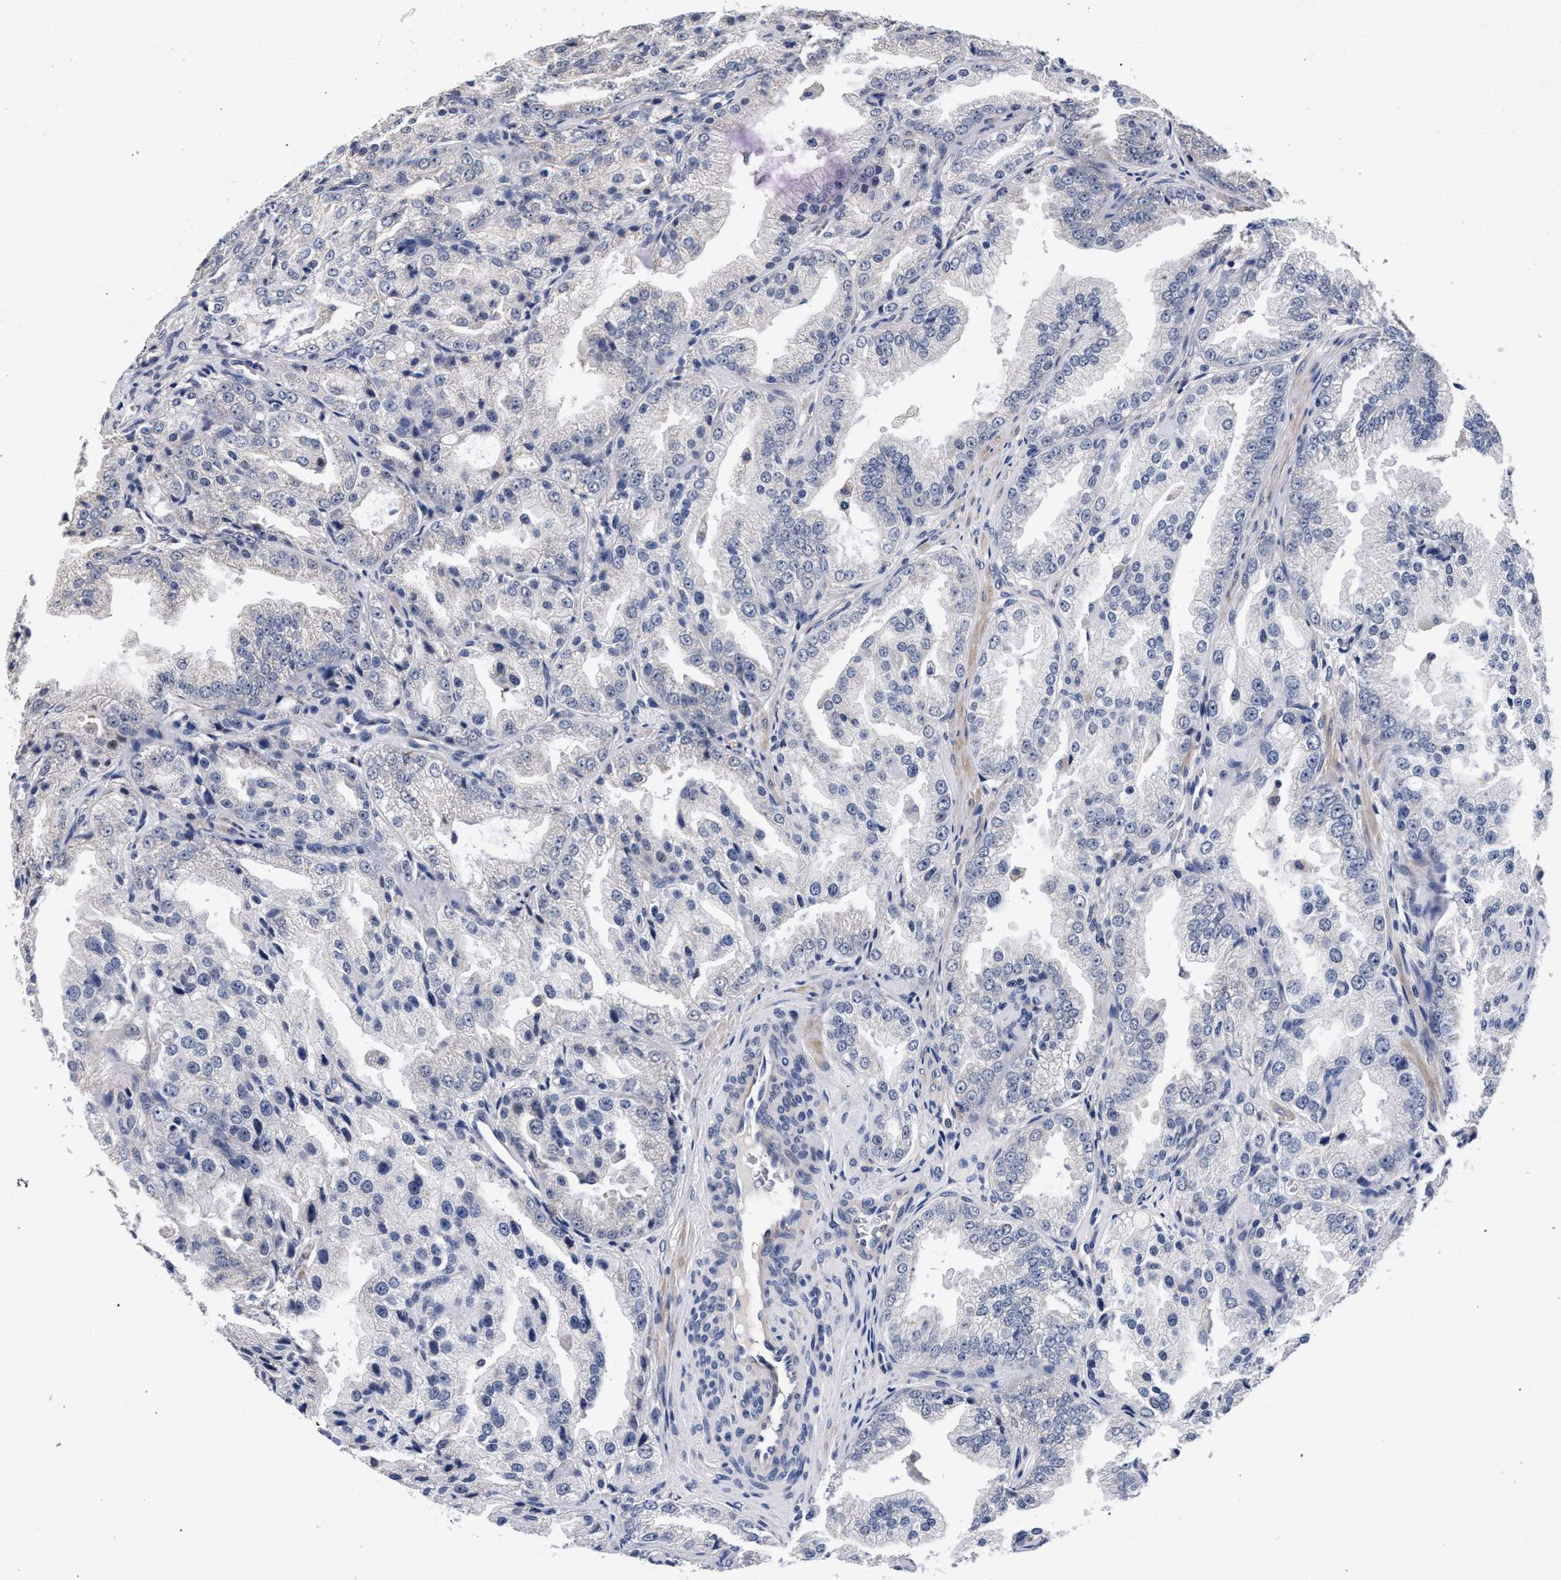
{"staining": {"intensity": "negative", "quantity": "none", "location": "none"}, "tissue": "prostate cancer", "cell_type": "Tumor cells", "image_type": "cancer", "snomed": [{"axis": "morphology", "description": "Adenocarcinoma, High grade"}, {"axis": "topography", "description": "Prostate"}], "caption": "DAB immunohistochemical staining of prostate cancer (adenocarcinoma (high-grade)) demonstrates no significant positivity in tumor cells.", "gene": "CFAP95", "patient": {"sex": "male", "age": 61}}